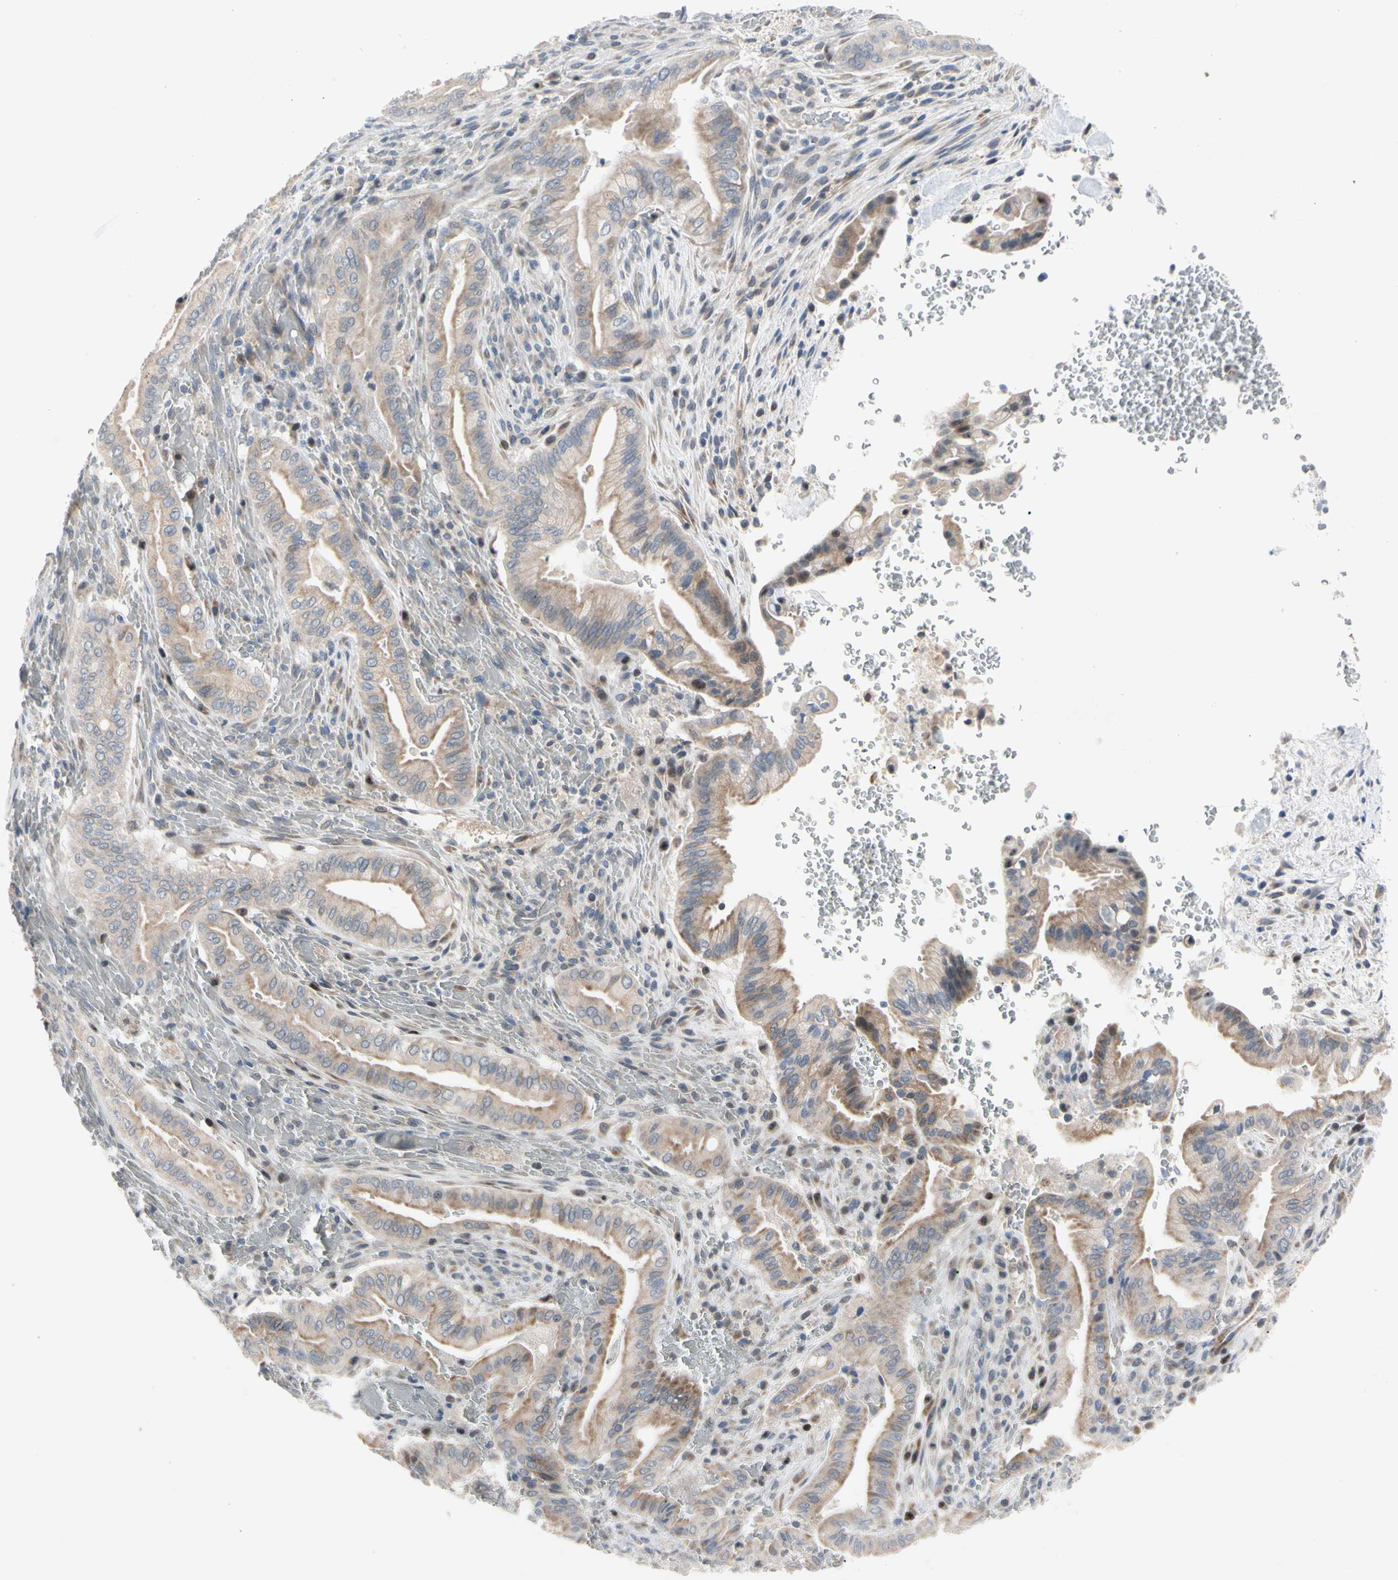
{"staining": {"intensity": "moderate", "quantity": ">75%", "location": "cytoplasmic/membranous"}, "tissue": "liver cancer", "cell_type": "Tumor cells", "image_type": "cancer", "snomed": [{"axis": "morphology", "description": "Cholangiocarcinoma"}, {"axis": "topography", "description": "Liver"}], "caption": "A medium amount of moderate cytoplasmic/membranous positivity is appreciated in approximately >75% of tumor cells in cholangiocarcinoma (liver) tissue. The staining was performed using DAB (3,3'-diaminobenzidine) to visualize the protein expression in brown, while the nuclei were stained in blue with hematoxylin (Magnification: 20x).", "gene": "MARK1", "patient": {"sex": "female", "age": 68}}